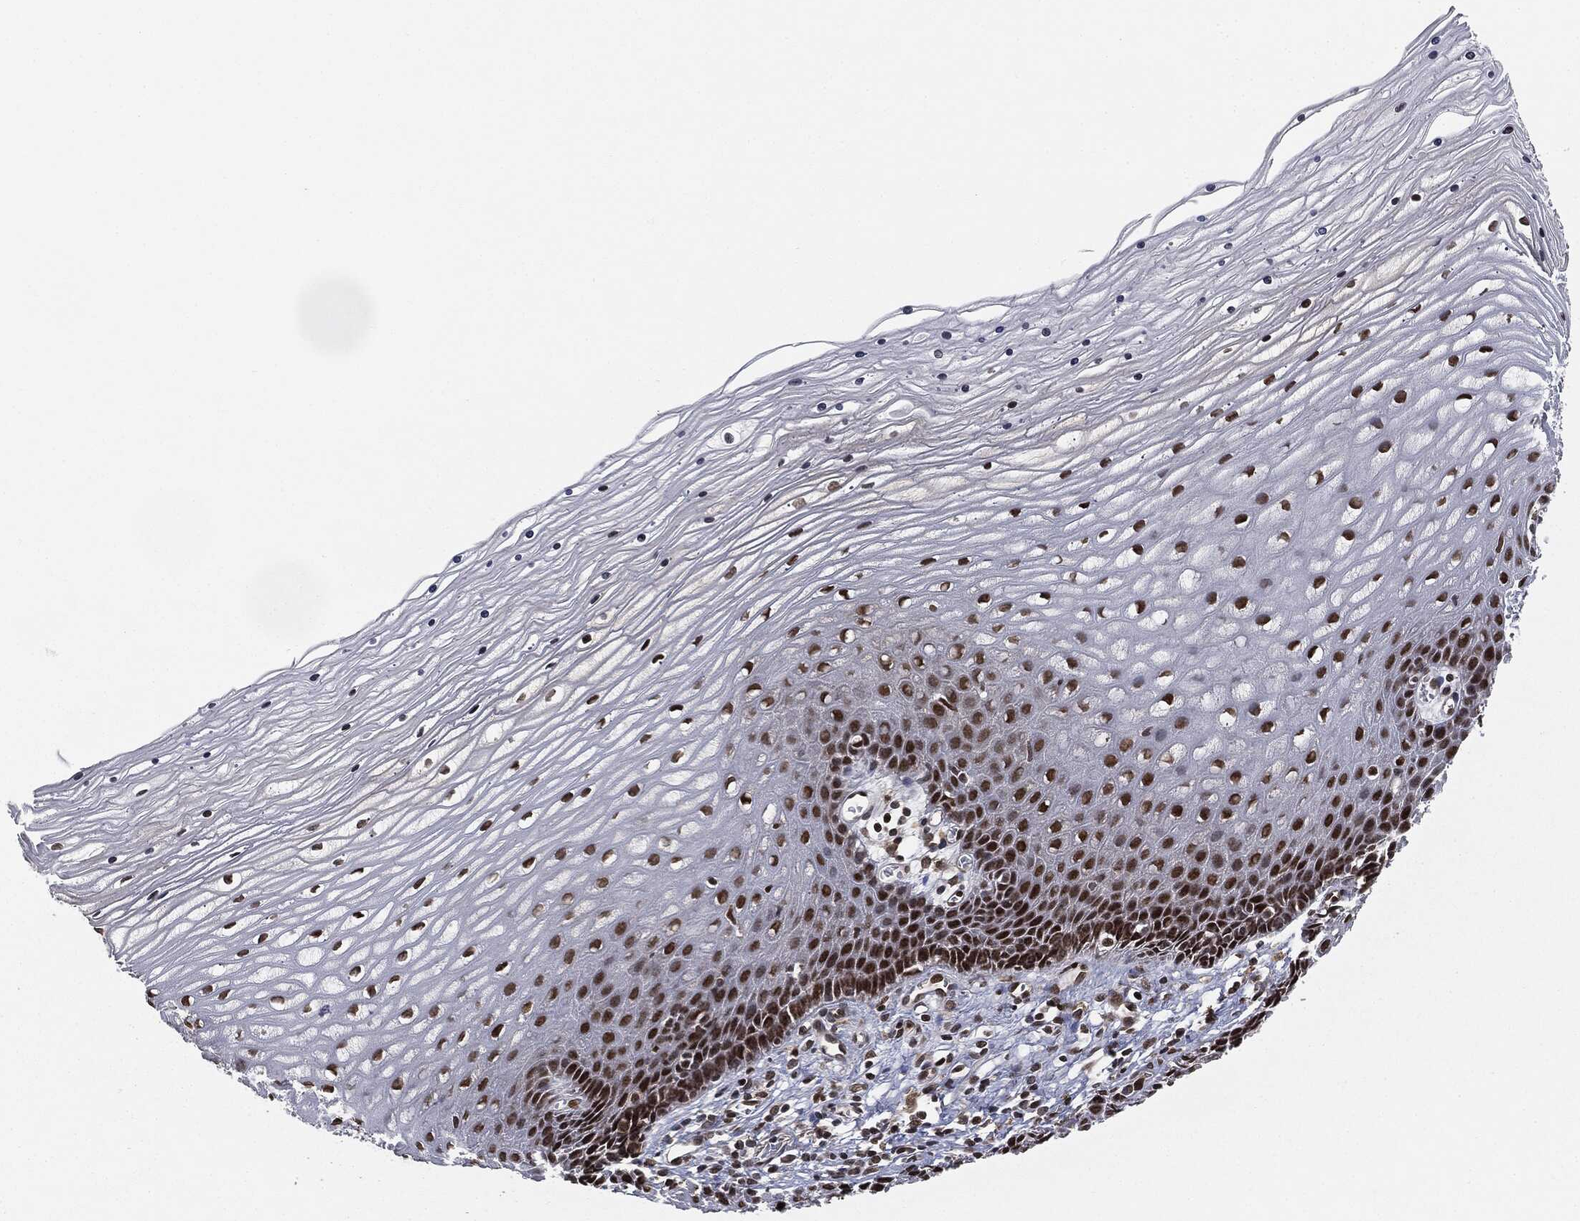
{"staining": {"intensity": "strong", "quantity": ">75%", "location": "nuclear"}, "tissue": "cervix", "cell_type": "Glandular cells", "image_type": "normal", "snomed": [{"axis": "morphology", "description": "Normal tissue, NOS"}, {"axis": "topography", "description": "Cervix"}], "caption": "A high-resolution photomicrograph shows IHC staining of unremarkable cervix, which reveals strong nuclear positivity in about >75% of glandular cells. (Brightfield microscopy of DAB IHC at high magnification).", "gene": "TBC1D22A", "patient": {"sex": "female", "age": 35}}